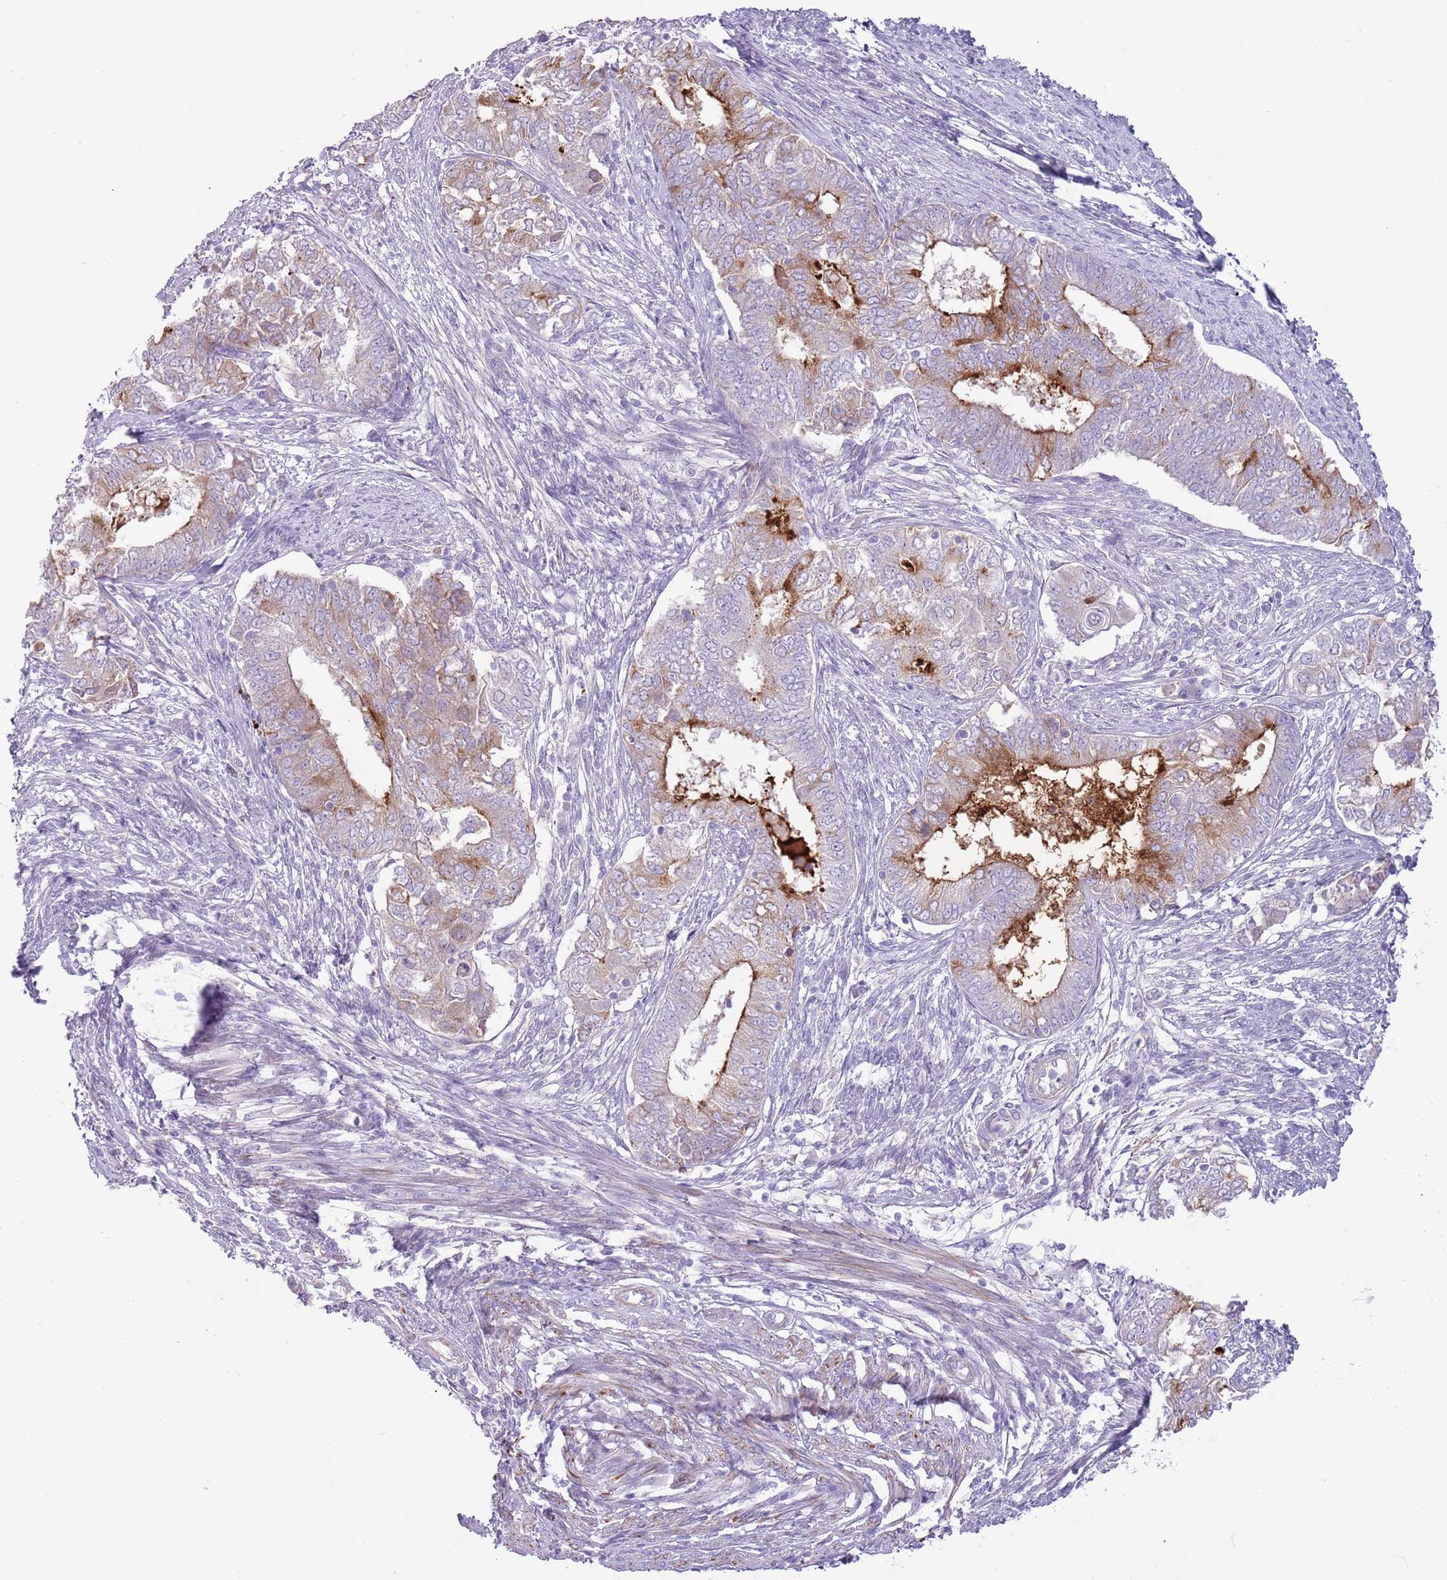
{"staining": {"intensity": "moderate", "quantity": "<25%", "location": "cytoplasmic/membranous"}, "tissue": "endometrial cancer", "cell_type": "Tumor cells", "image_type": "cancer", "snomed": [{"axis": "morphology", "description": "Adenocarcinoma, NOS"}, {"axis": "topography", "description": "Endometrium"}], "caption": "A histopathology image of human endometrial cancer stained for a protein demonstrates moderate cytoplasmic/membranous brown staining in tumor cells.", "gene": "CFH", "patient": {"sex": "female", "age": 62}}